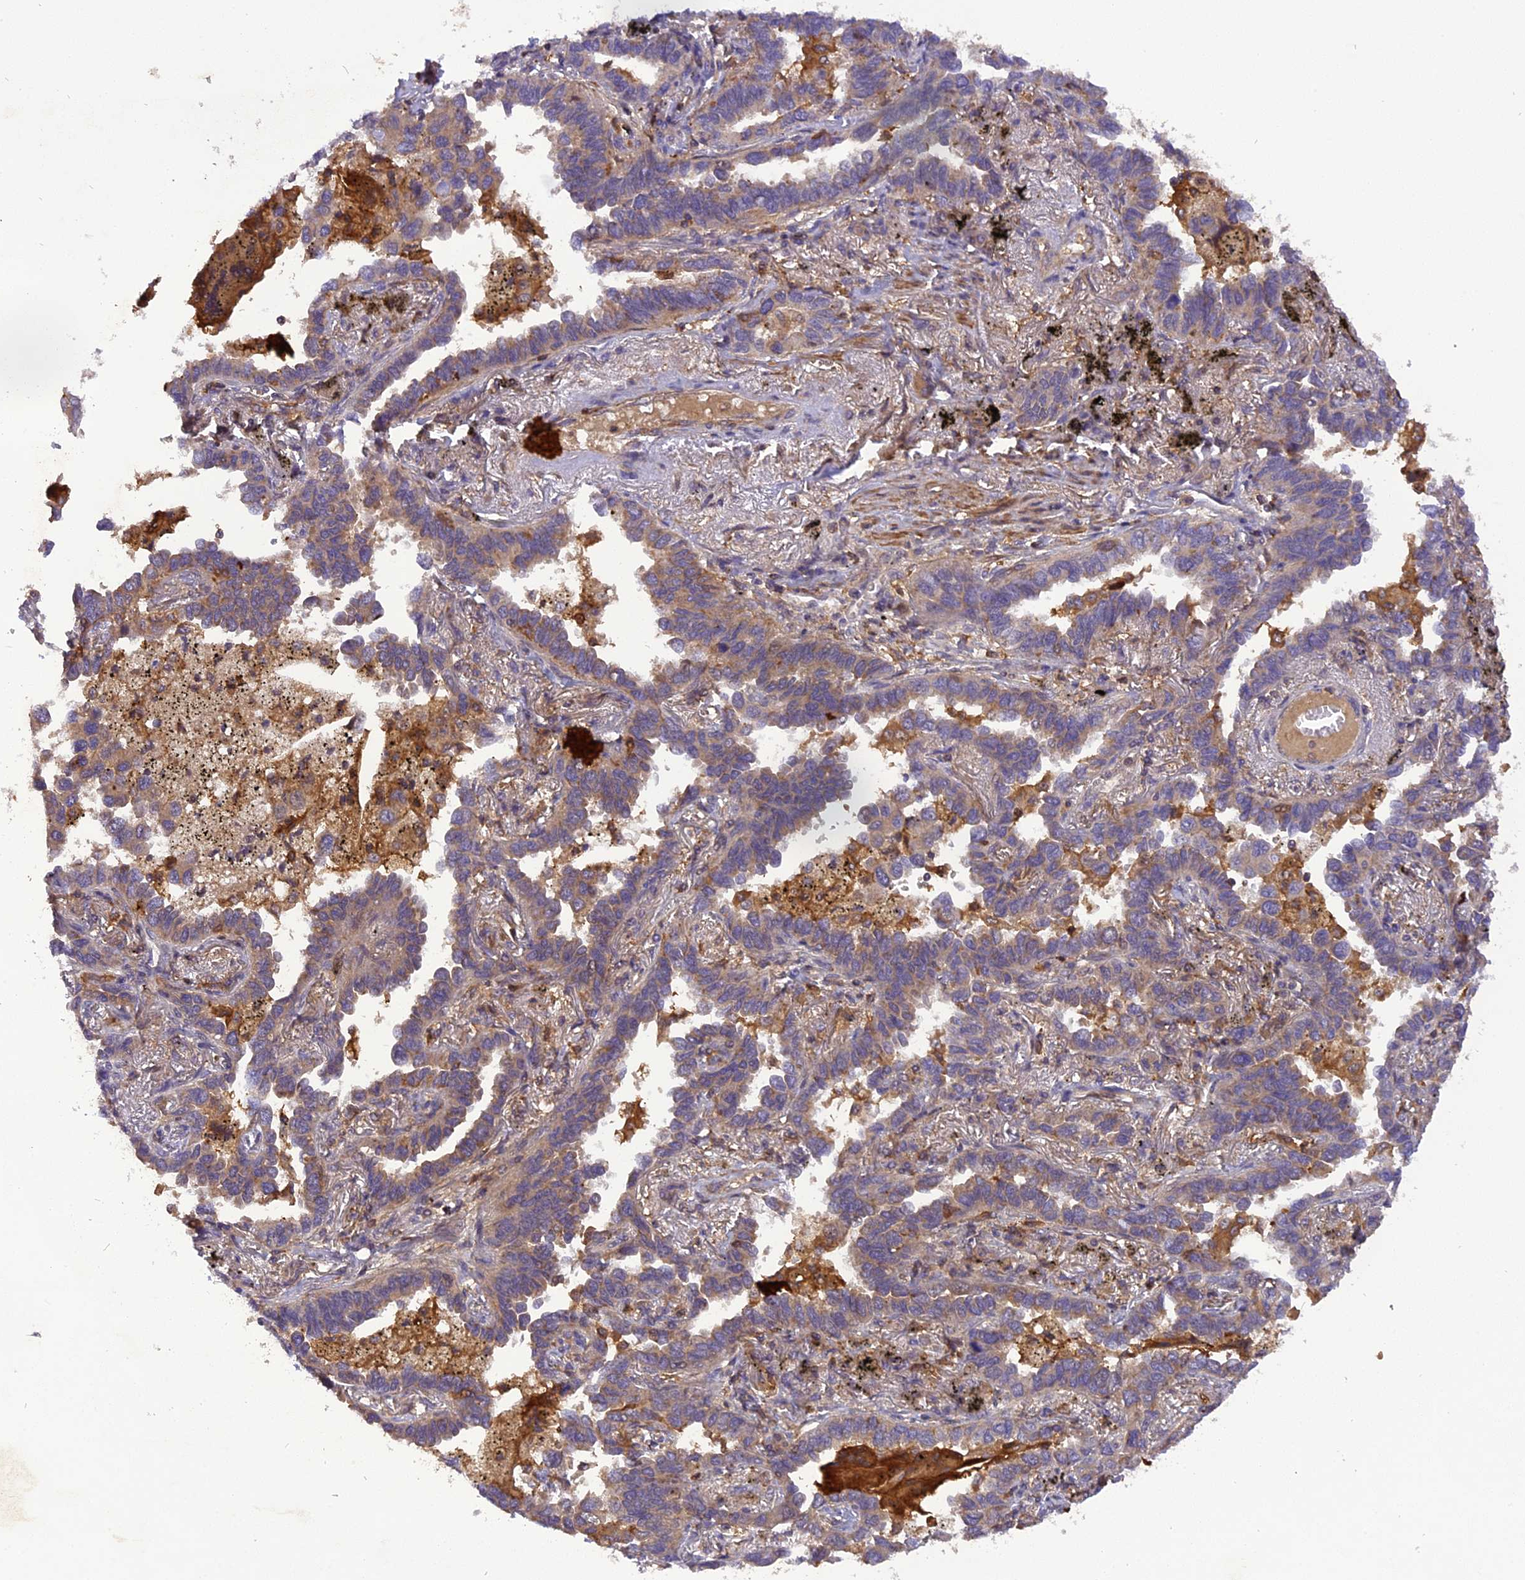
{"staining": {"intensity": "weak", "quantity": "25%-75%", "location": "cytoplasmic/membranous"}, "tissue": "lung cancer", "cell_type": "Tumor cells", "image_type": "cancer", "snomed": [{"axis": "morphology", "description": "Adenocarcinoma, NOS"}, {"axis": "topography", "description": "Lung"}], "caption": "A brown stain shows weak cytoplasmic/membranous staining of a protein in lung cancer (adenocarcinoma) tumor cells.", "gene": "STOML1", "patient": {"sex": "male", "age": 67}}